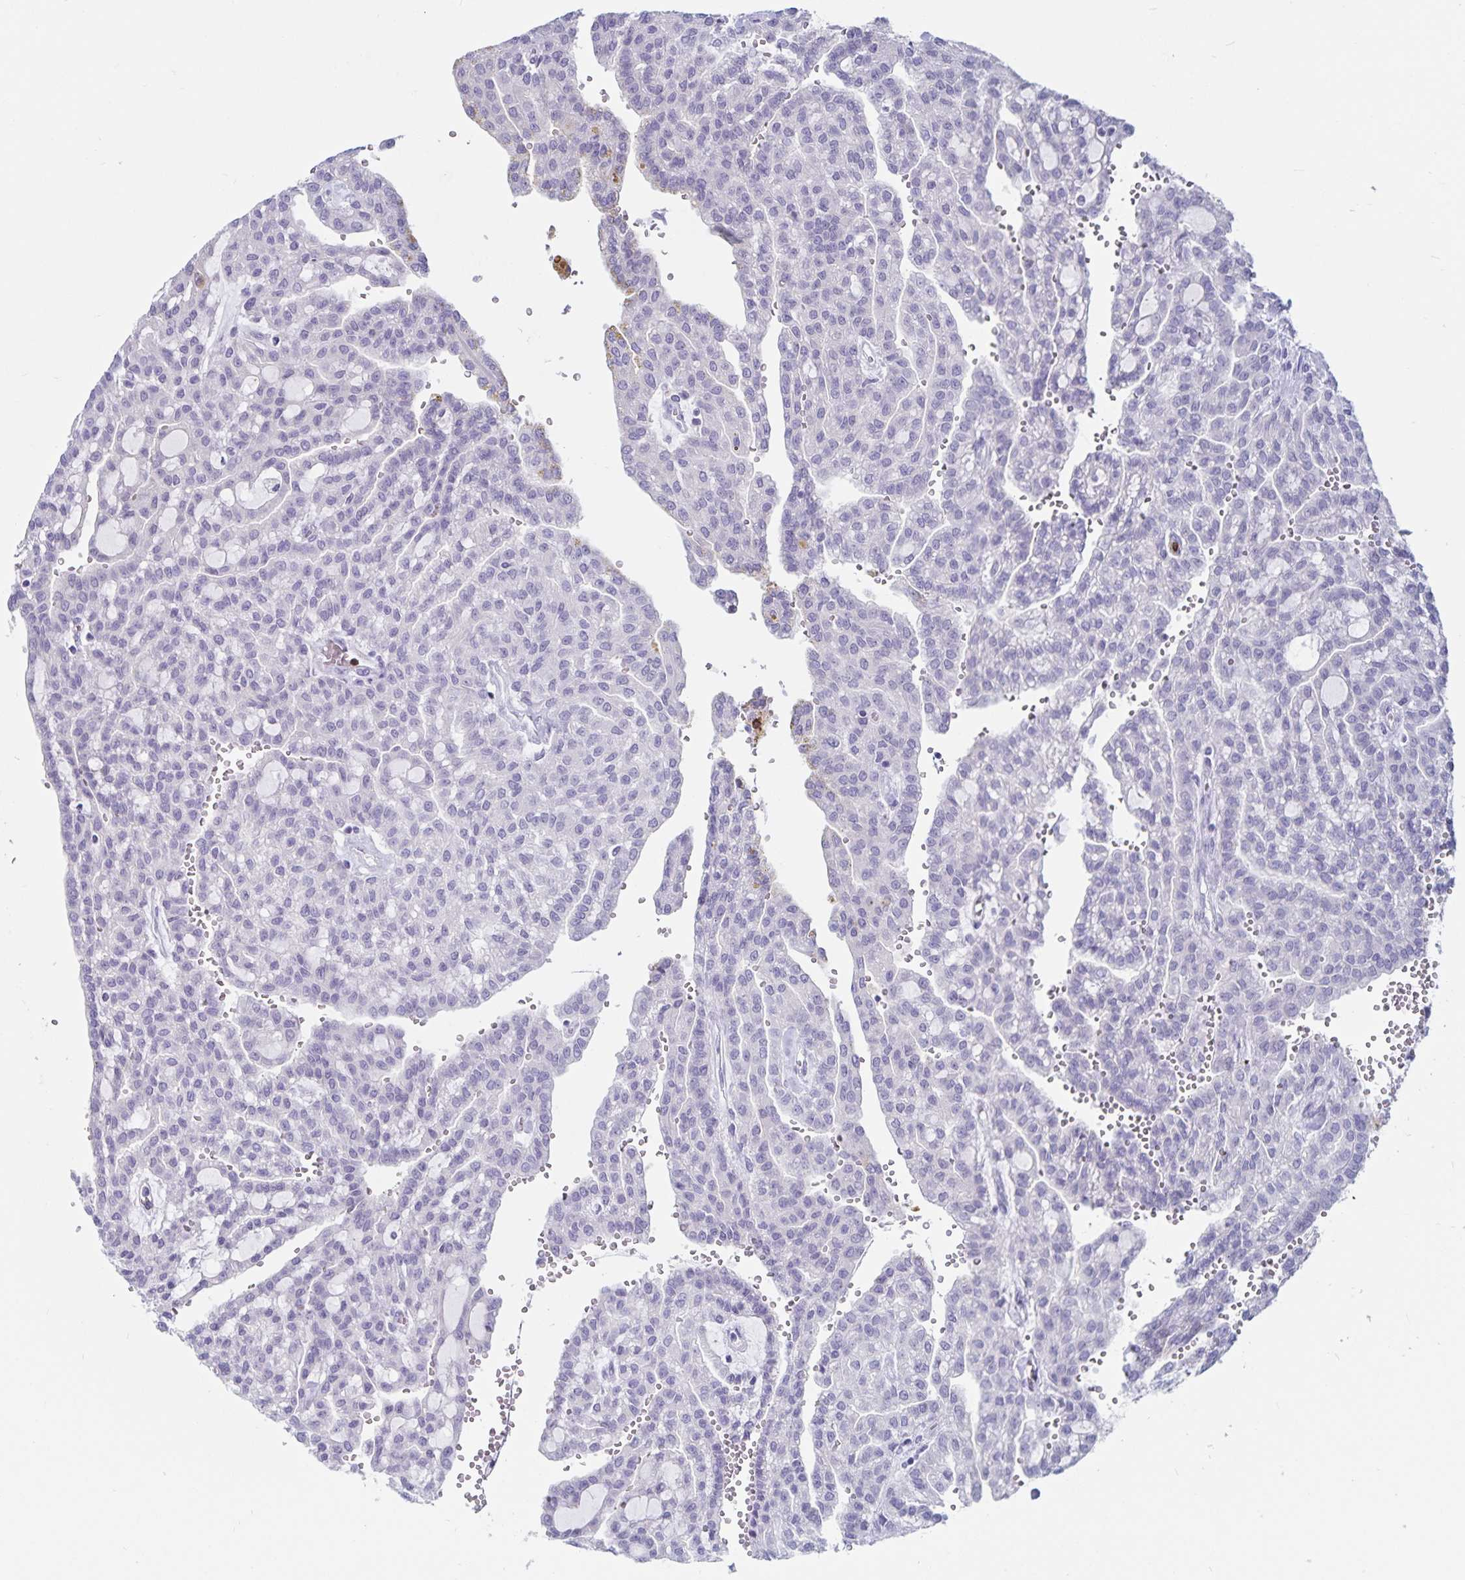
{"staining": {"intensity": "negative", "quantity": "none", "location": "none"}, "tissue": "renal cancer", "cell_type": "Tumor cells", "image_type": "cancer", "snomed": [{"axis": "morphology", "description": "Adenocarcinoma, NOS"}, {"axis": "topography", "description": "Kidney"}], "caption": "A photomicrograph of human renal adenocarcinoma is negative for staining in tumor cells.", "gene": "GNLY", "patient": {"sex": "male", "age": 63}}